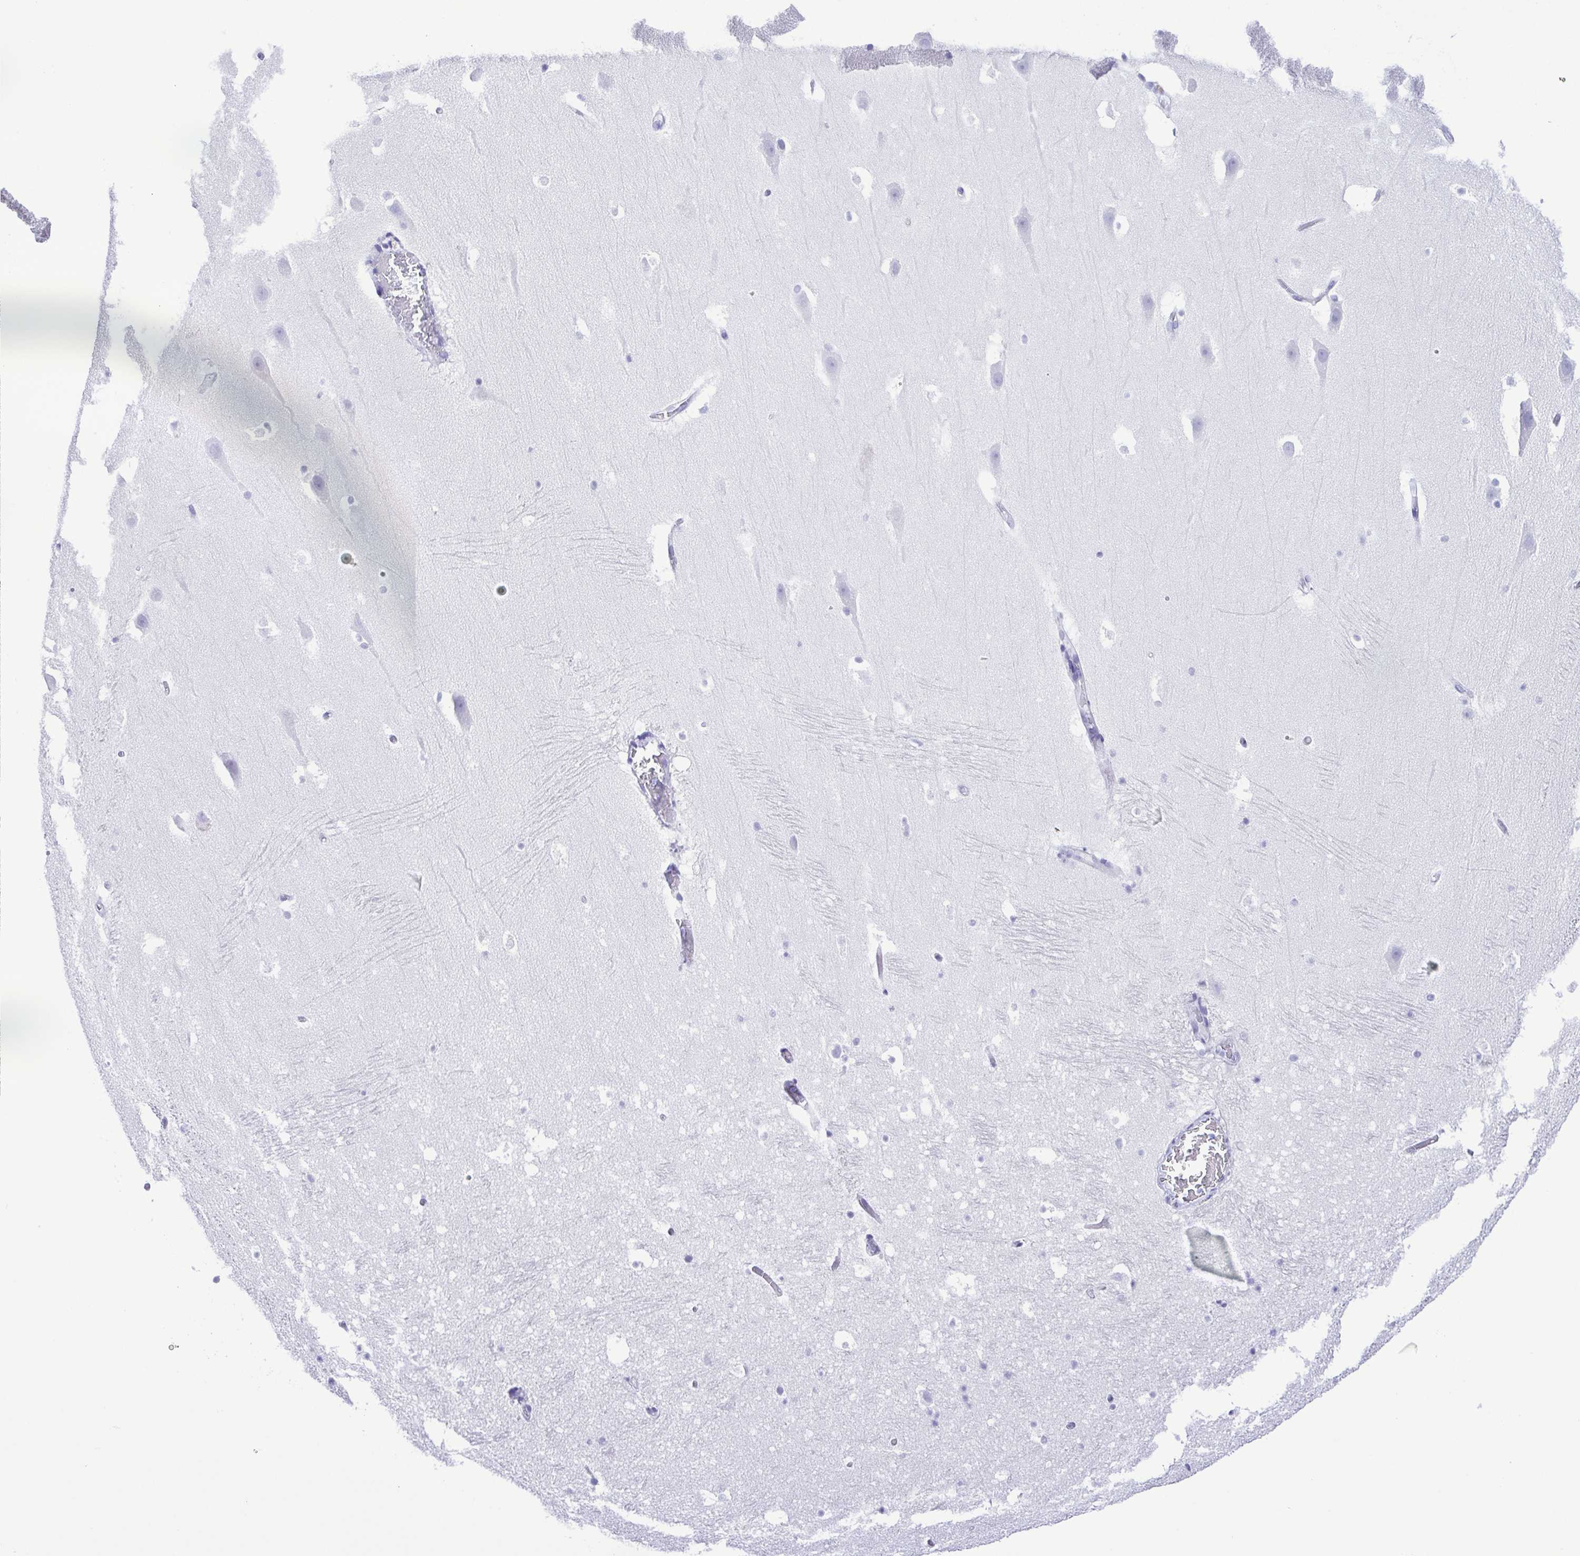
{"staining": {"intensity": "negative", "quantity": "none", "location": "none"}, "tissue": "hippocampus", "cell_type": "Glial cells", "image_type": "normal", "snomed": [{"axis": "morphology", "description": "Normal tissue, NOS"}, {"axis": "topography", "description": "Hippocampus"}], "caption": "Immunohistochemical staining of benign hippocampus displays no significant positivity in glial cells.", "gene": "CASP14", "patient": {"sex": "male", "age": 26}}